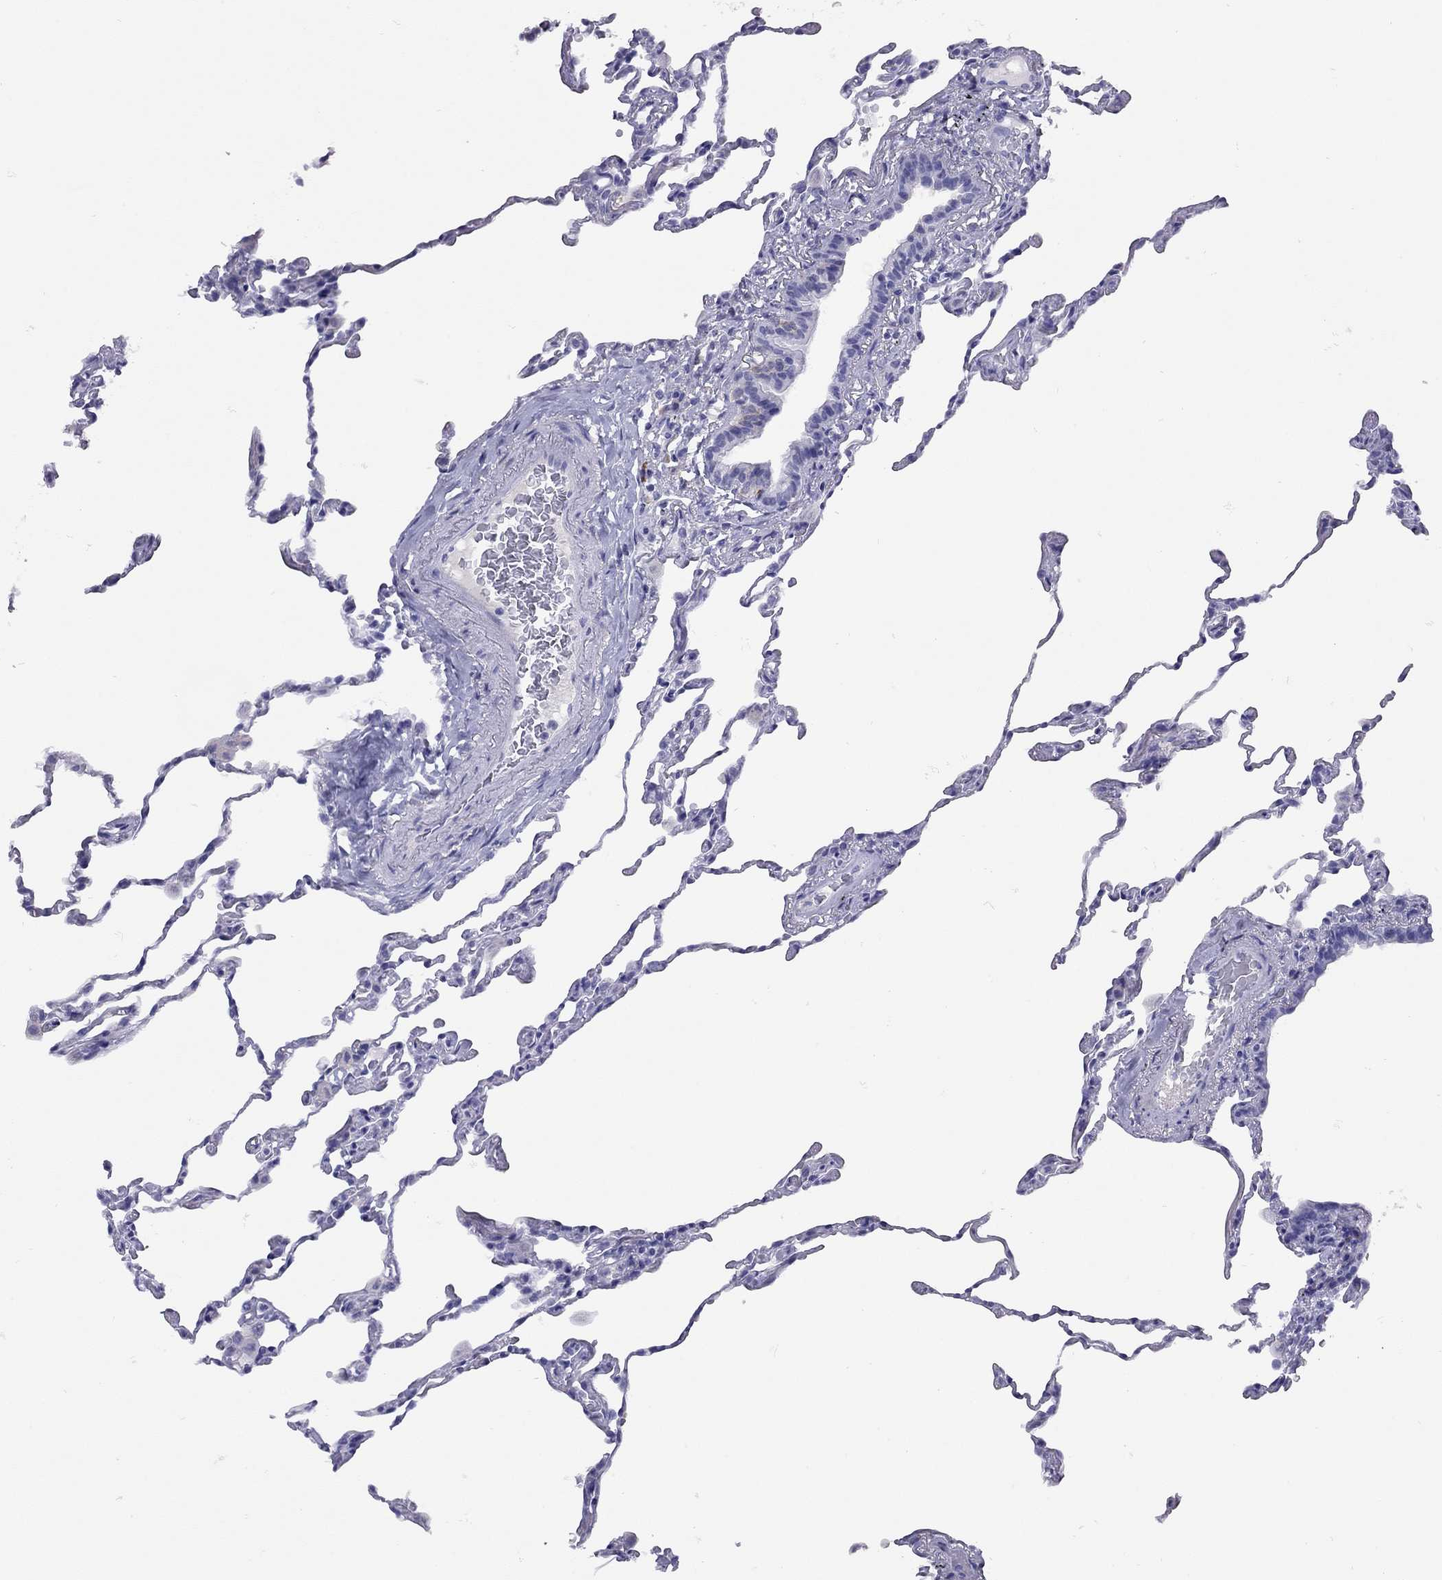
{"staining": {"intensity": "negative", "quantity": "none", "location": "none"}, "tissue": "lung", "cell_type": "Alveolar cells", "image_type": "normal", "snomed": [{"axis": "morphology", "description": "Normal tissue, NOS"}, {"axis": "topography", "description": "Lung"}], "caption": "Immunohistochemistry photomicrograph of normal lung: lung stained with DAB shows no significant protein expression in alveolar cells.", "gene": "GRIA2", "patient": {"sex": "female", "age": 57}}